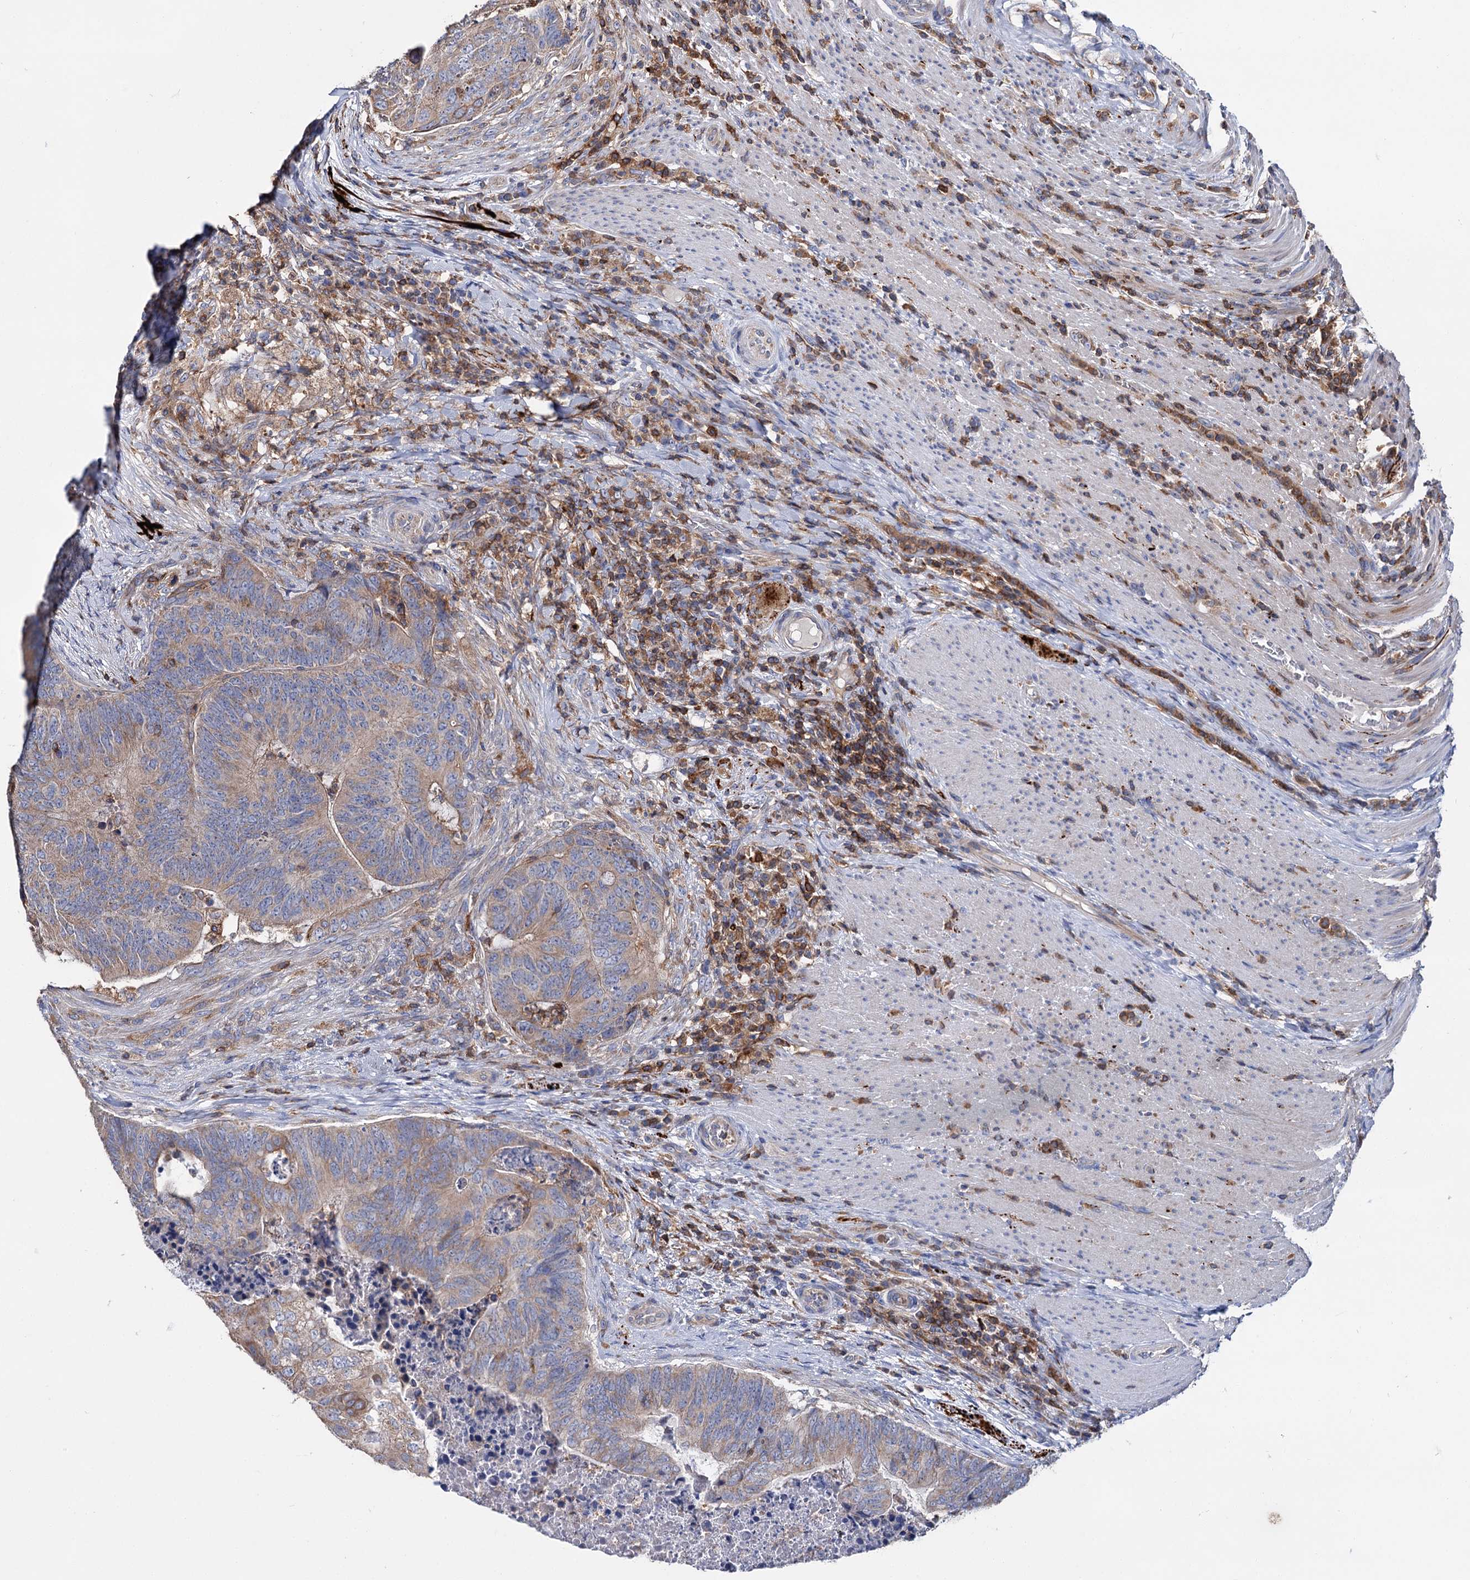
{"staining": {"intensity": "moderate", "quantity": ">75%", "location": "cytoplasmic/membranous"}, "tissue": "colorectal cancer", "cell_type": "Tumor cells", "image_type": "cancer", "snomed": [{"axis": "morphology", "description": "Adenocarcinoma, NOS"}, {"axis": "topography", "description": "Colon"}], "caption": "The micrograph demonstrates immunohistochemical staining of colorectal adenocarcinoma. There is moderate cytoplasmic/membranous positivity is appreciated in about >75% of tumor cells. The protein is stained brown, and the nuclei are stained in blue (DAB IHC with brightfield microscopy, high magnification).", "gene": "UBASH3B", "patient": {"sex": "female", "age": 67}}